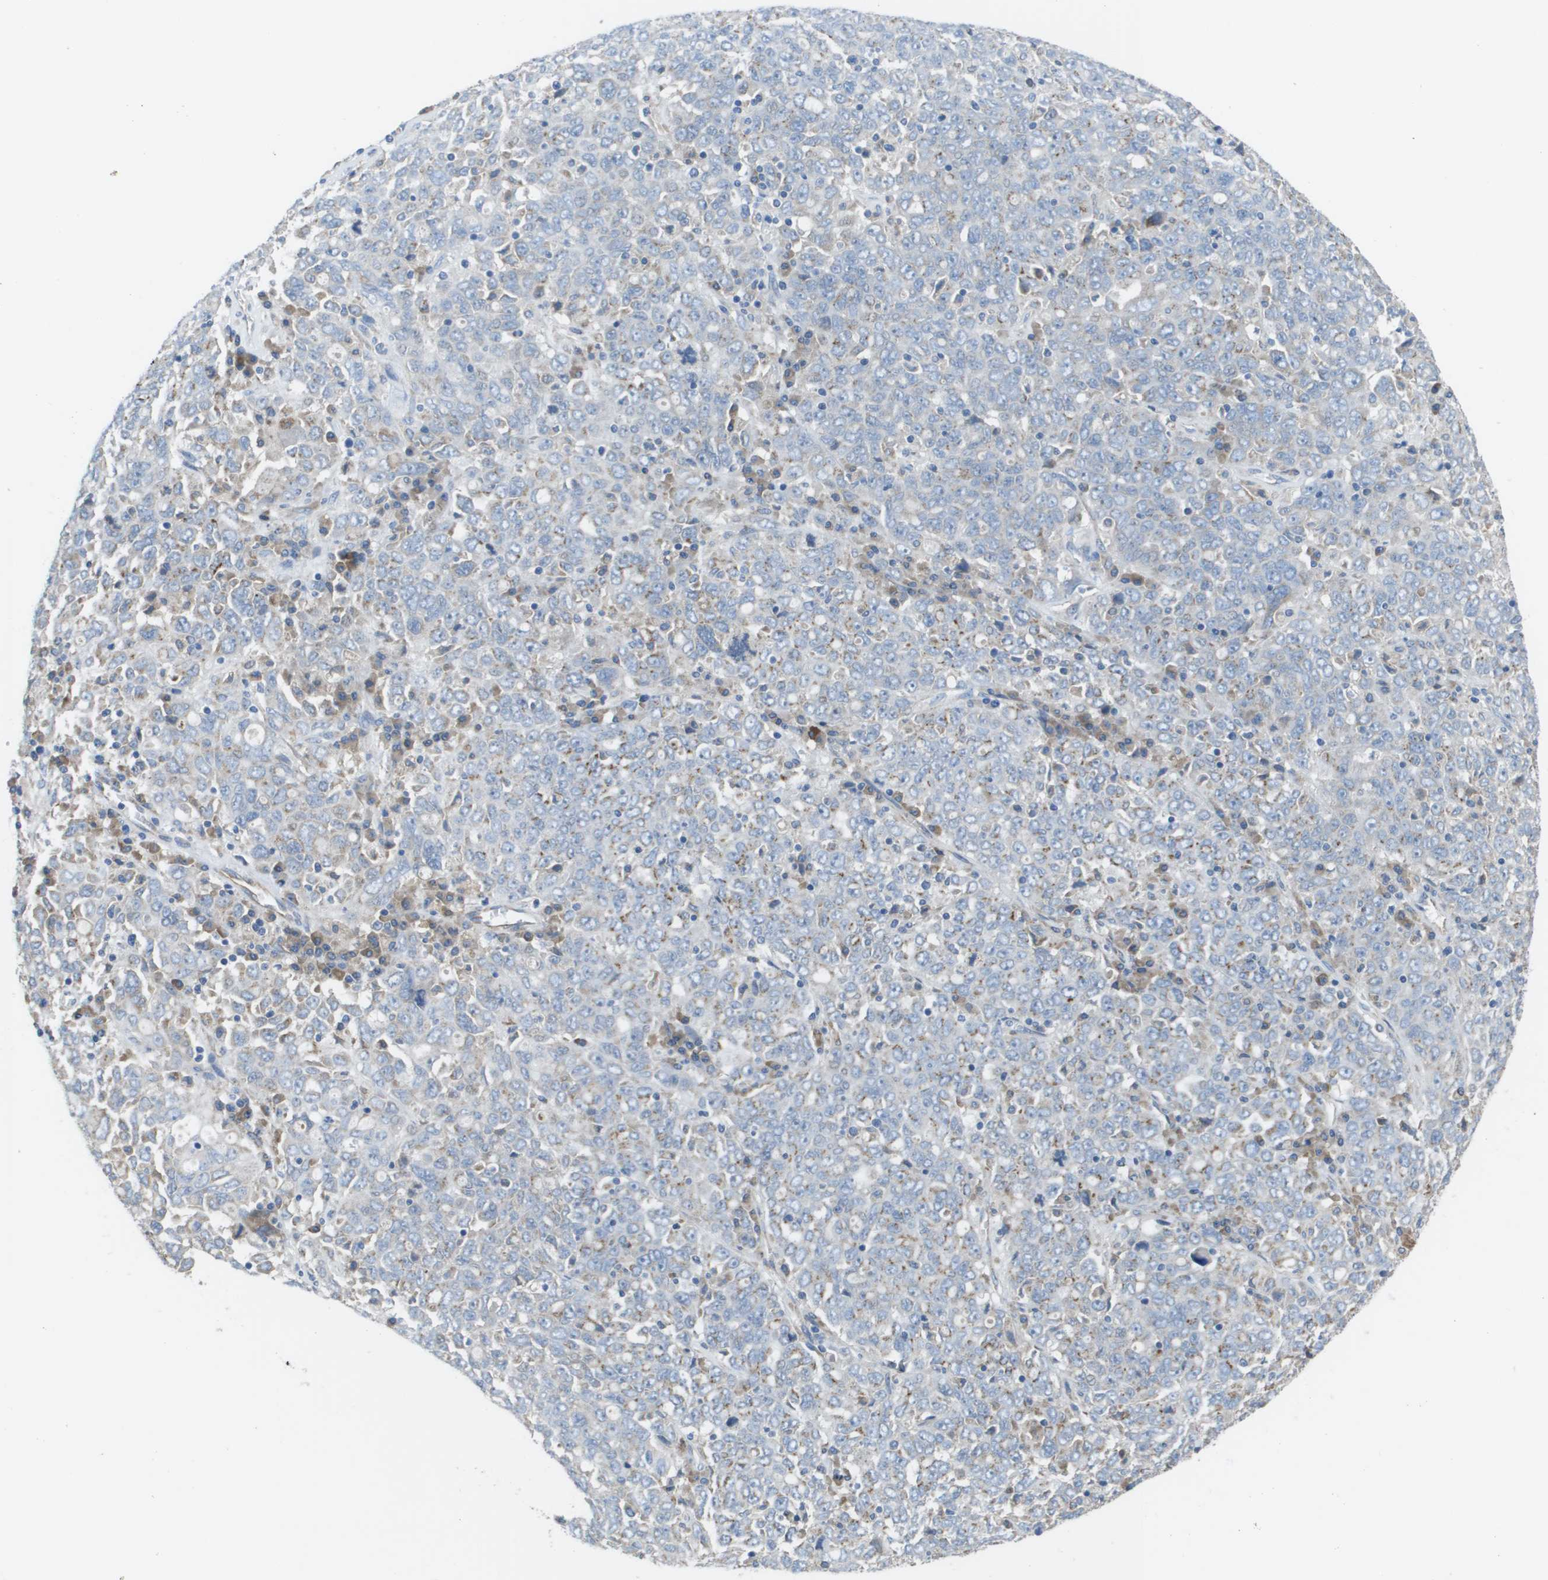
{"staining": {"intensity": "negative", "quantity": "none", "location": "none"}, "tissue": "ovarian cancer", "cell_type": "Tumor cells", "image_type": "cancer", "snomed": [{"axis": "morphology", "description": "Carcinoma, endometroid"}, {"axis": "topography", "description": "Ovary"}], "caption": "Immunohistochemical staining of ovarian cancer (endometroid carcinoma) exhibits no significant staining in tumor cells. (DAB (3,3'-diaminobenzidine) immunohistochemistry visualized using brightfield microscopy, high magnification).", "gene": "CLCN2", "patient": {"sex": "female", "age": 62}}